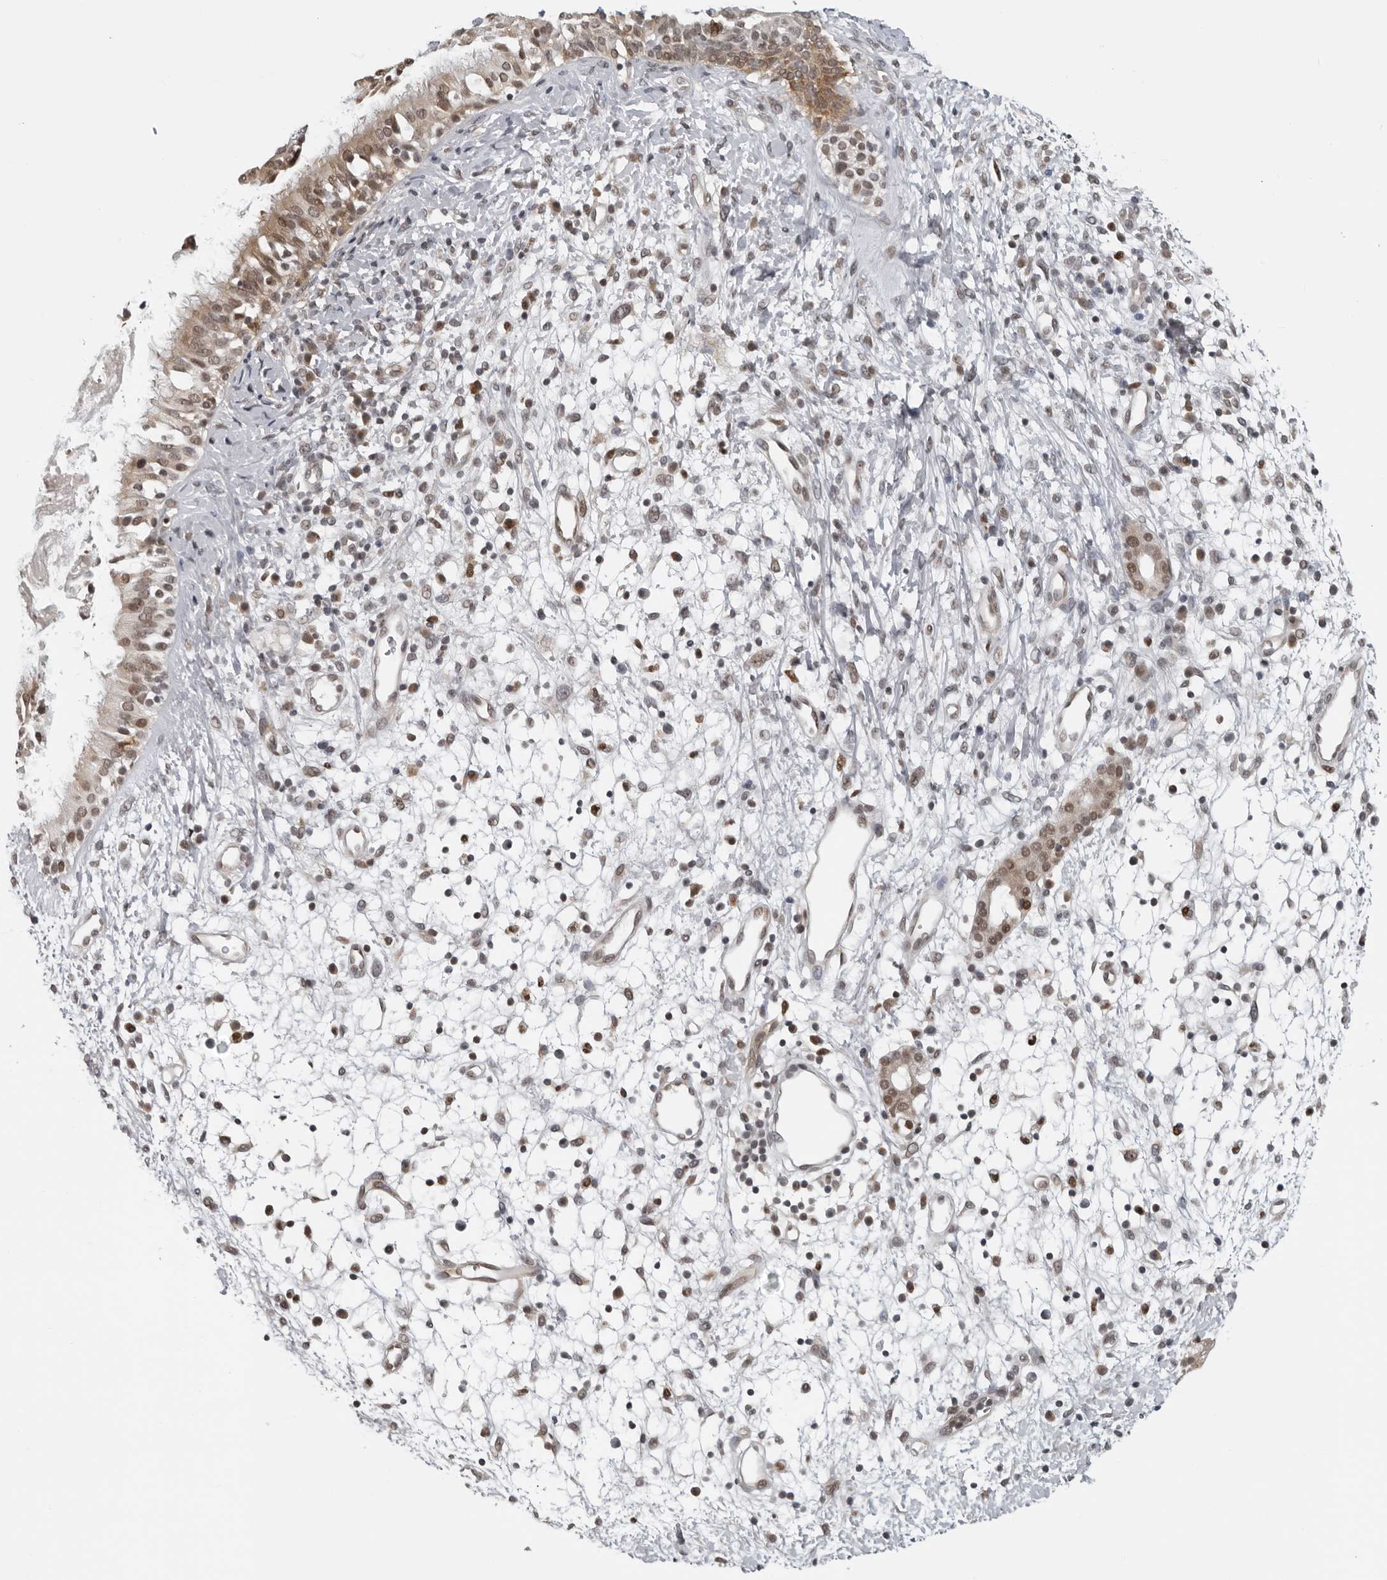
{"staining": {"intensity": "moderate", "quantity": ">75%", "location": "cytoplasmic/membranous,nuclear"}, "tissue": "nasopharynx", "cell_type": "Respiratory epithelial cells", "image_type": "normal", "snomed": [{"axis": "morphology", "description": "Normal tissue, NOS"}, {"axis": "topography", "description": "Nasopharynx"}], "caption": "Immunohistochemical staining of normal human nasopharynx displays moderate cytoplasmic/membranous,nuclear protein expression in about >75% of respiratory epithelial cells.", "gene": "MAF", "patient": {"sex": "male", "age": 22}}